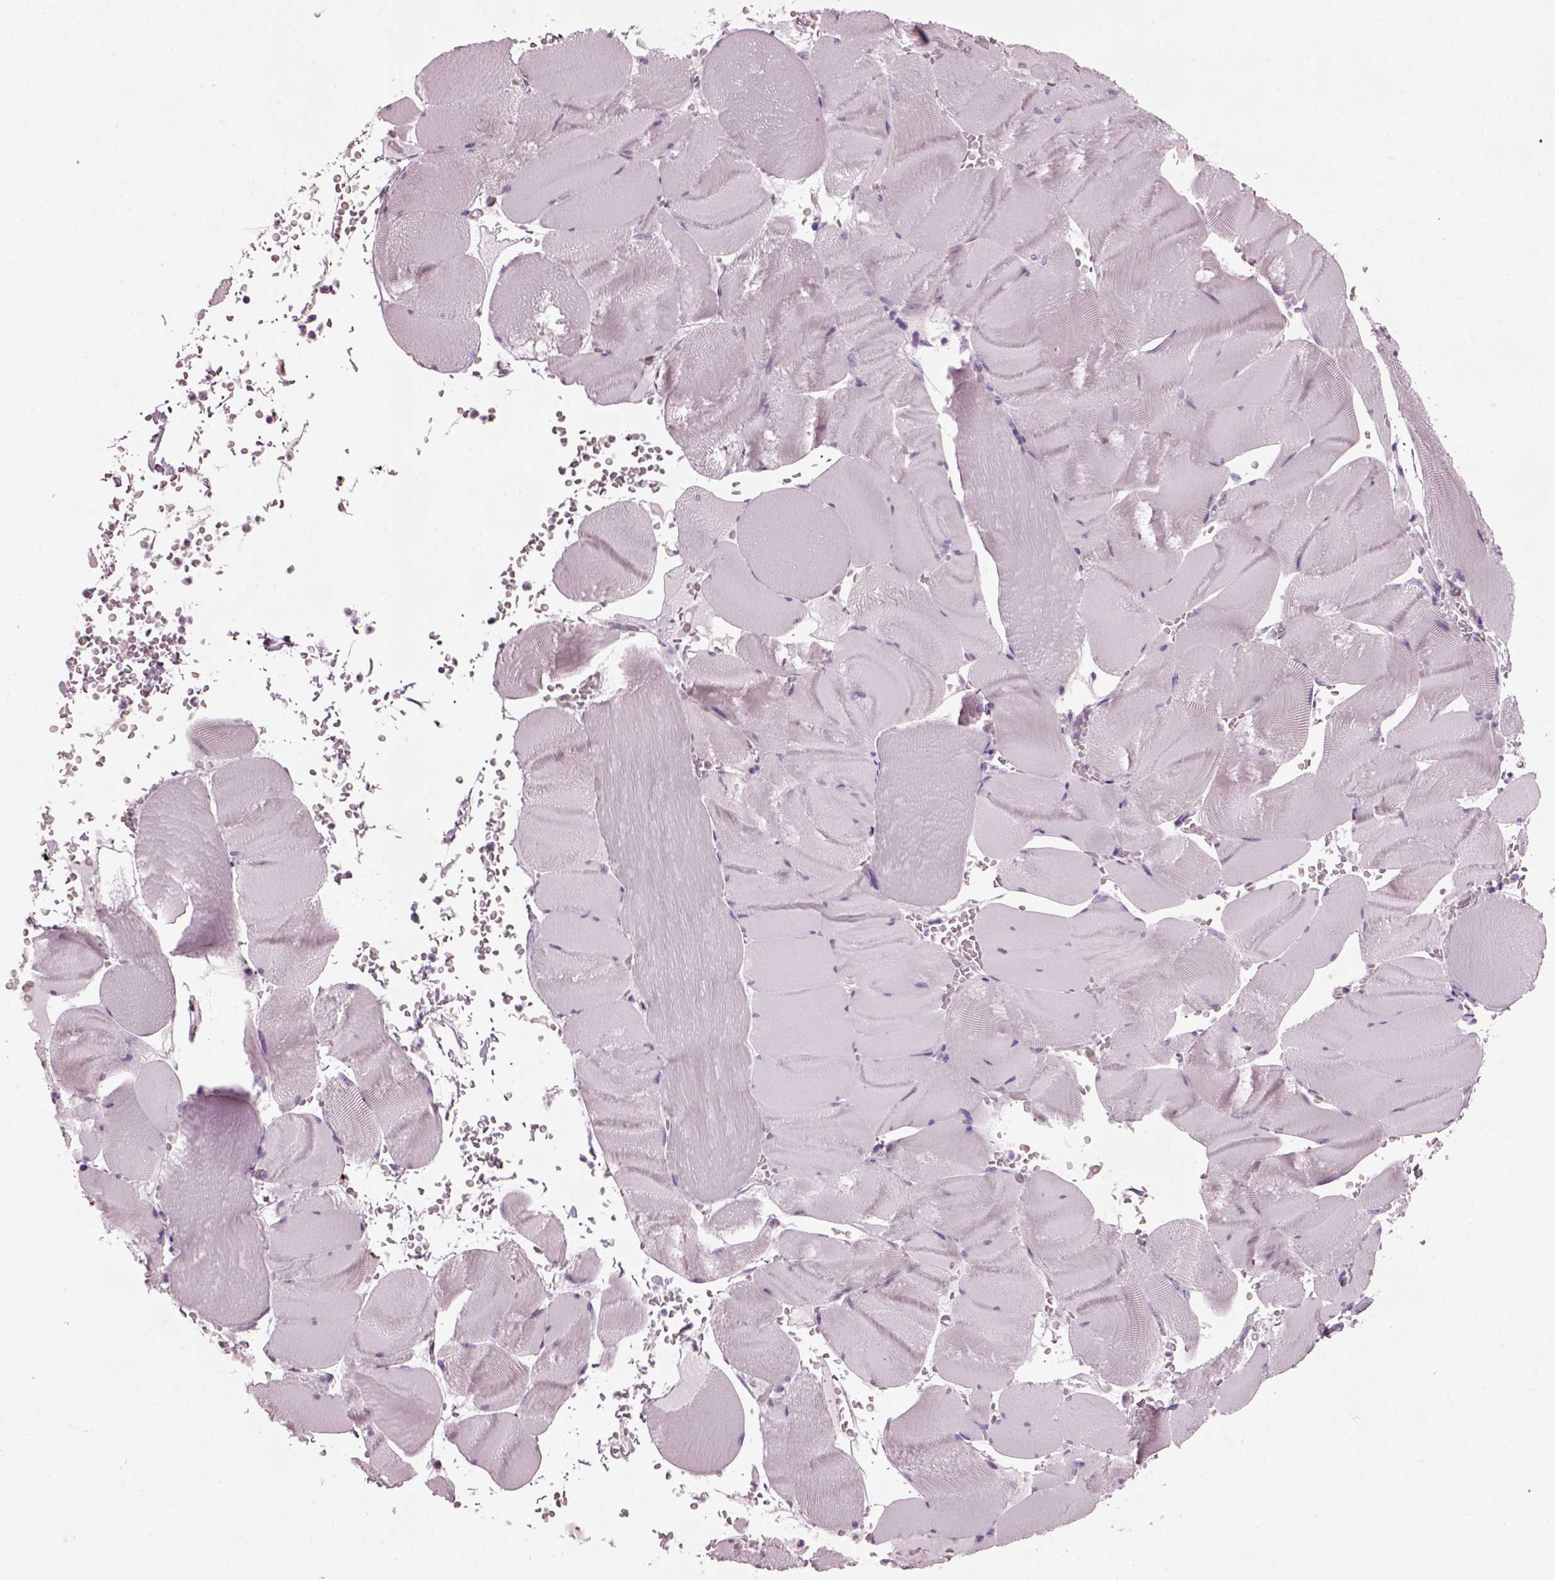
{"staining": {"intensity": "negative", "quantity": "none", "location": "none"}, "tissue": "skeletal muscle", "cell_type": "Myocytes", "image_type": "normal", "snomed": [{"axis": "morphology", "description": "Normal tissue, NOS"}, {"axis": "topography", "description": "Skeletal muscle"}], "caption": "This micrograph is of unremarkable skeletal muscle stained with immunohistochemistry to label a protein in brown with the nuclei are counter-stained blue. There is no expression in myocytes.", "gene": "PRR9", "patient": {"sex": "male", "age": 56}}